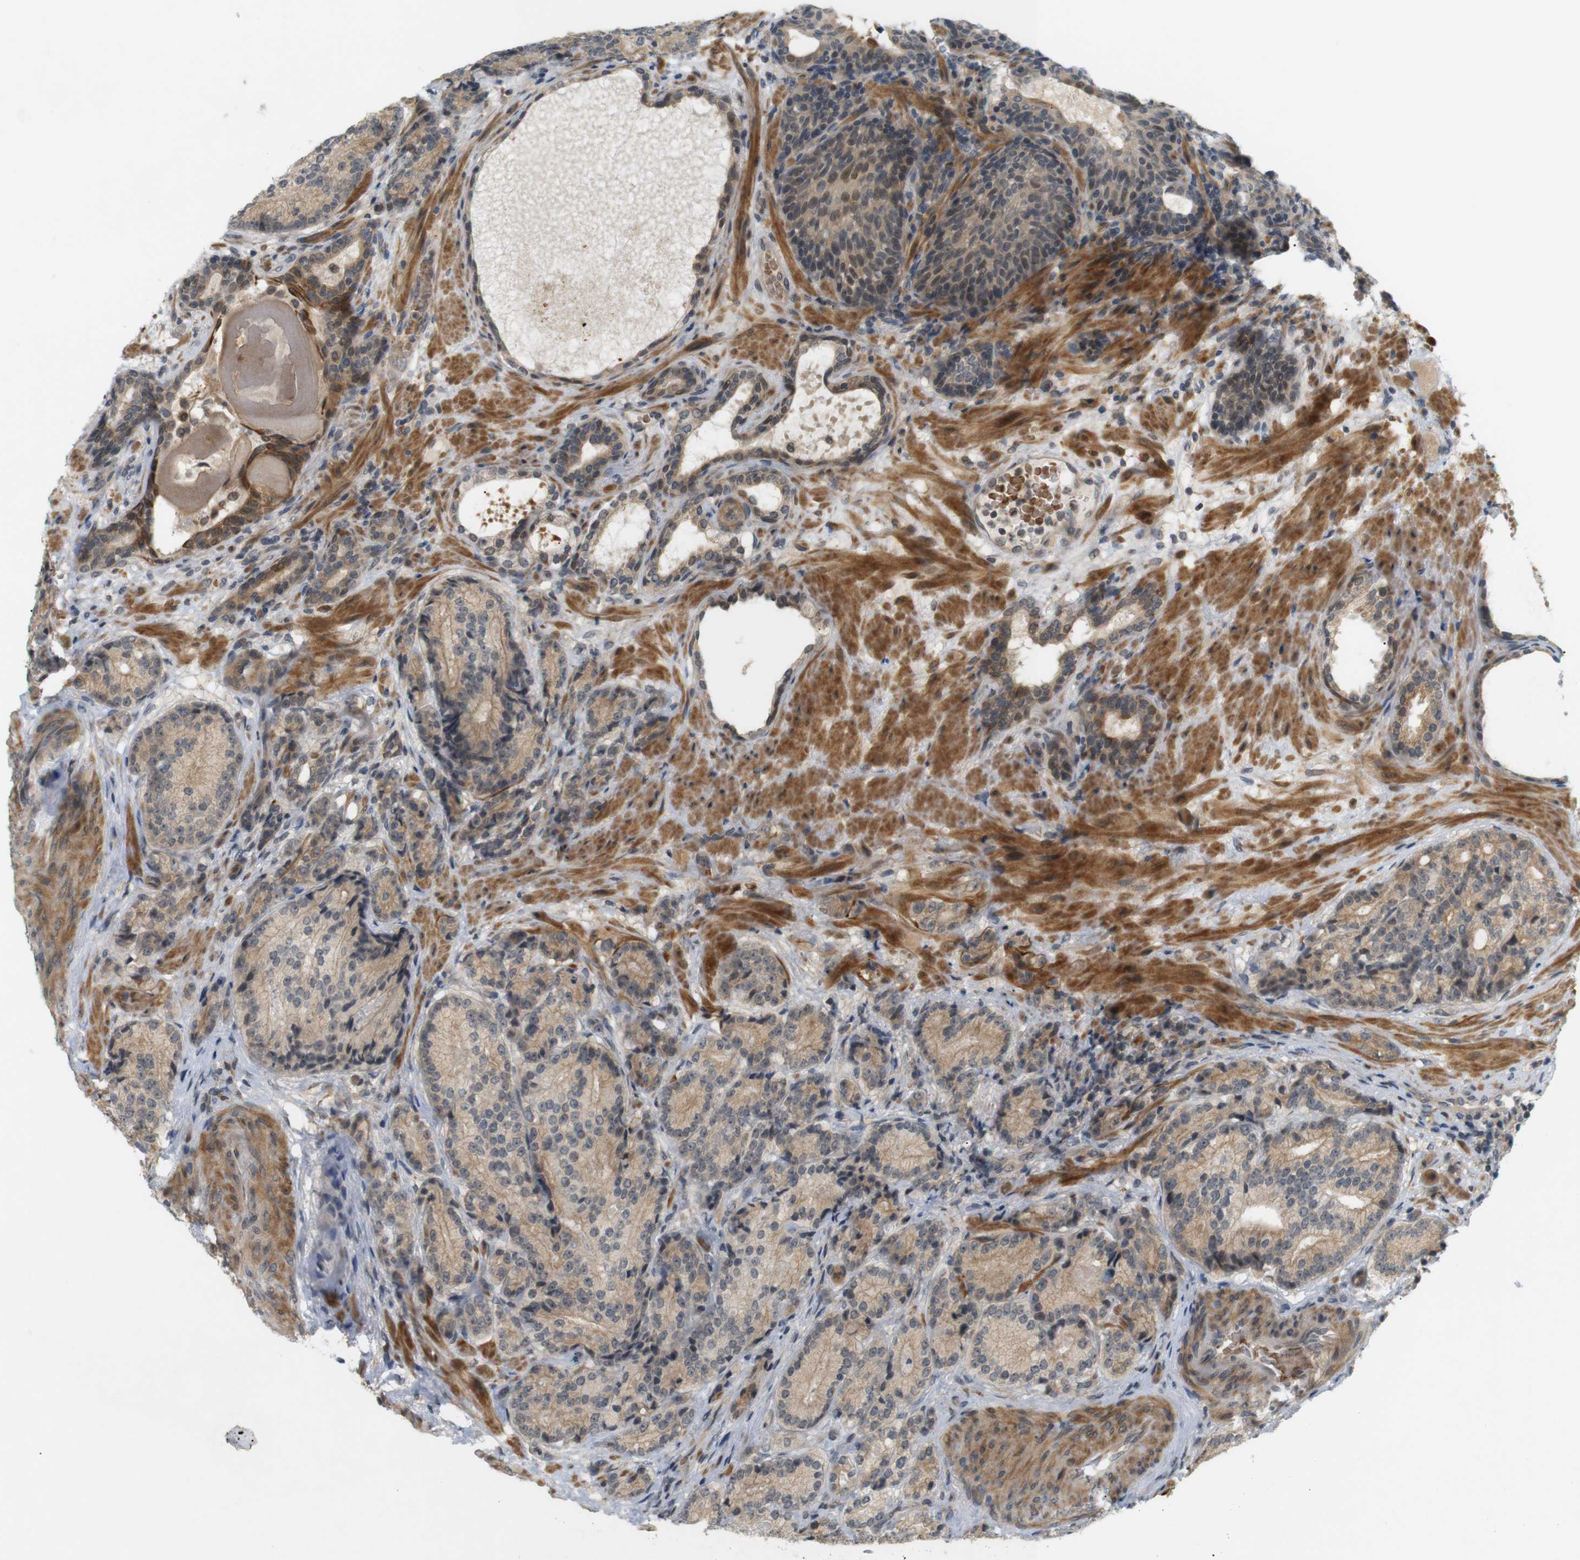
{"staining": {"intensity": "weak", "quantity": ">75%", "location": "cytoplasmic/membranous"}, "tissue": "prostate cancer", "cell_type": "Tumor cells", "image_type": "cancer", "snomed": [{"axis": "morphology", "description": "Adenocarcinoma, High grade"}, {"axis": "topography", "description": "Prostate"}], "caption": "The histopathology image shows staining of high-grade adenocarcinoma (prostate), revealing weak cytoplasmic/membranous protein expression (brown color) within tumor cells.", "gene": "SOCS6", "patient": {"sex": "male", "age": 61}}